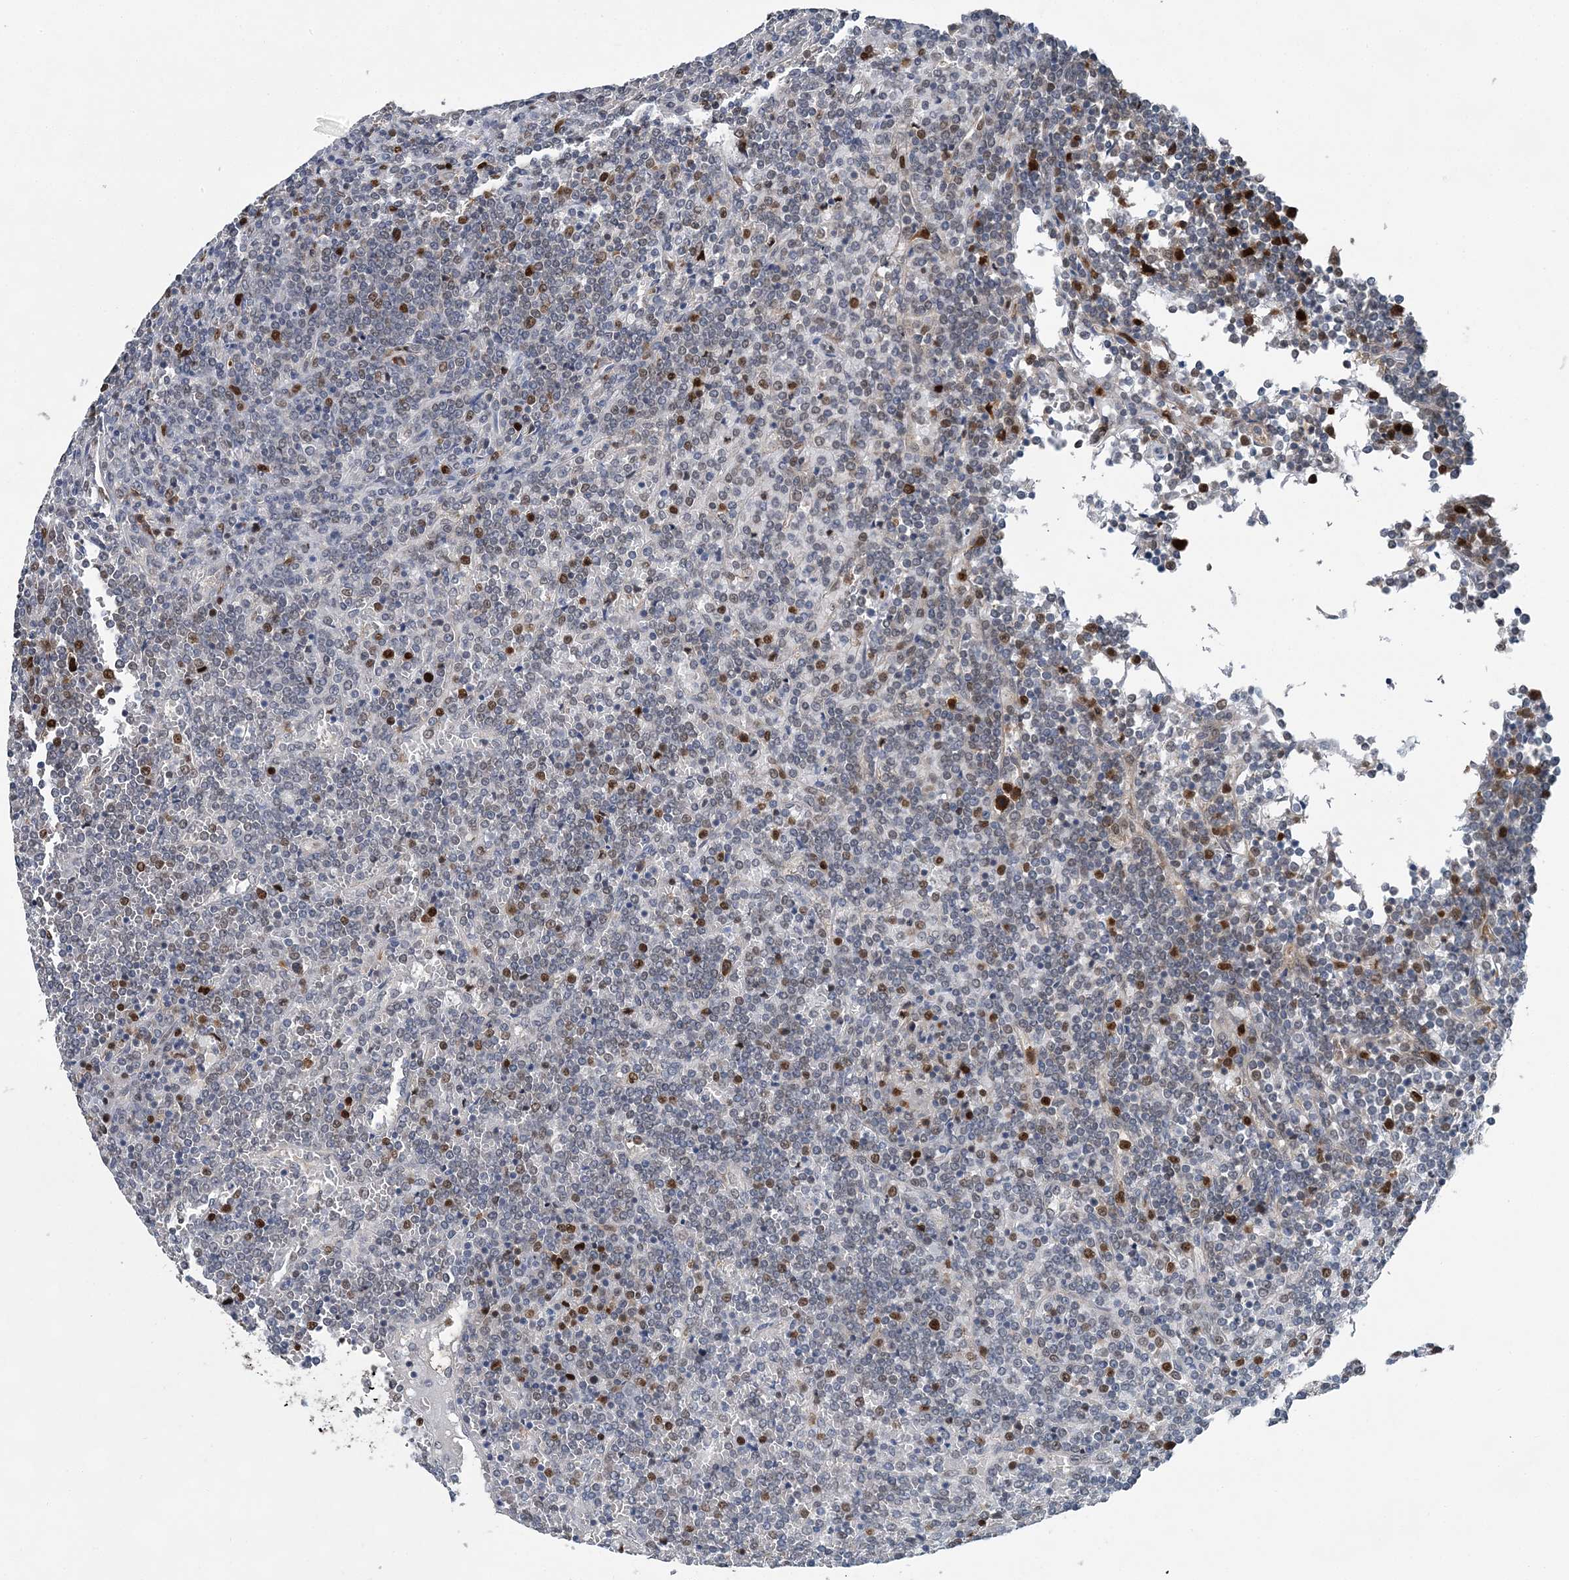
{"staining": {"intensity": "moderate", "quantity": "<25%", "location": "nuclear"}, "tissue": "lymphoma", "cell_type": "Tumor cells", "image_type": "cancer", "snomed": [{"axis": "morphology", "description": "Malignant lymphoma, non-Hodgkin's type, Low grade"}, {"axis": "topography", "description": "Spleen"}], "caption": "This is a histology image of IHC staining of lymphoma, which shows moderate staining in the nuclear of tumor cells.", "gene": "HAT1", "patient": {"sex": "female", "age": 19}}